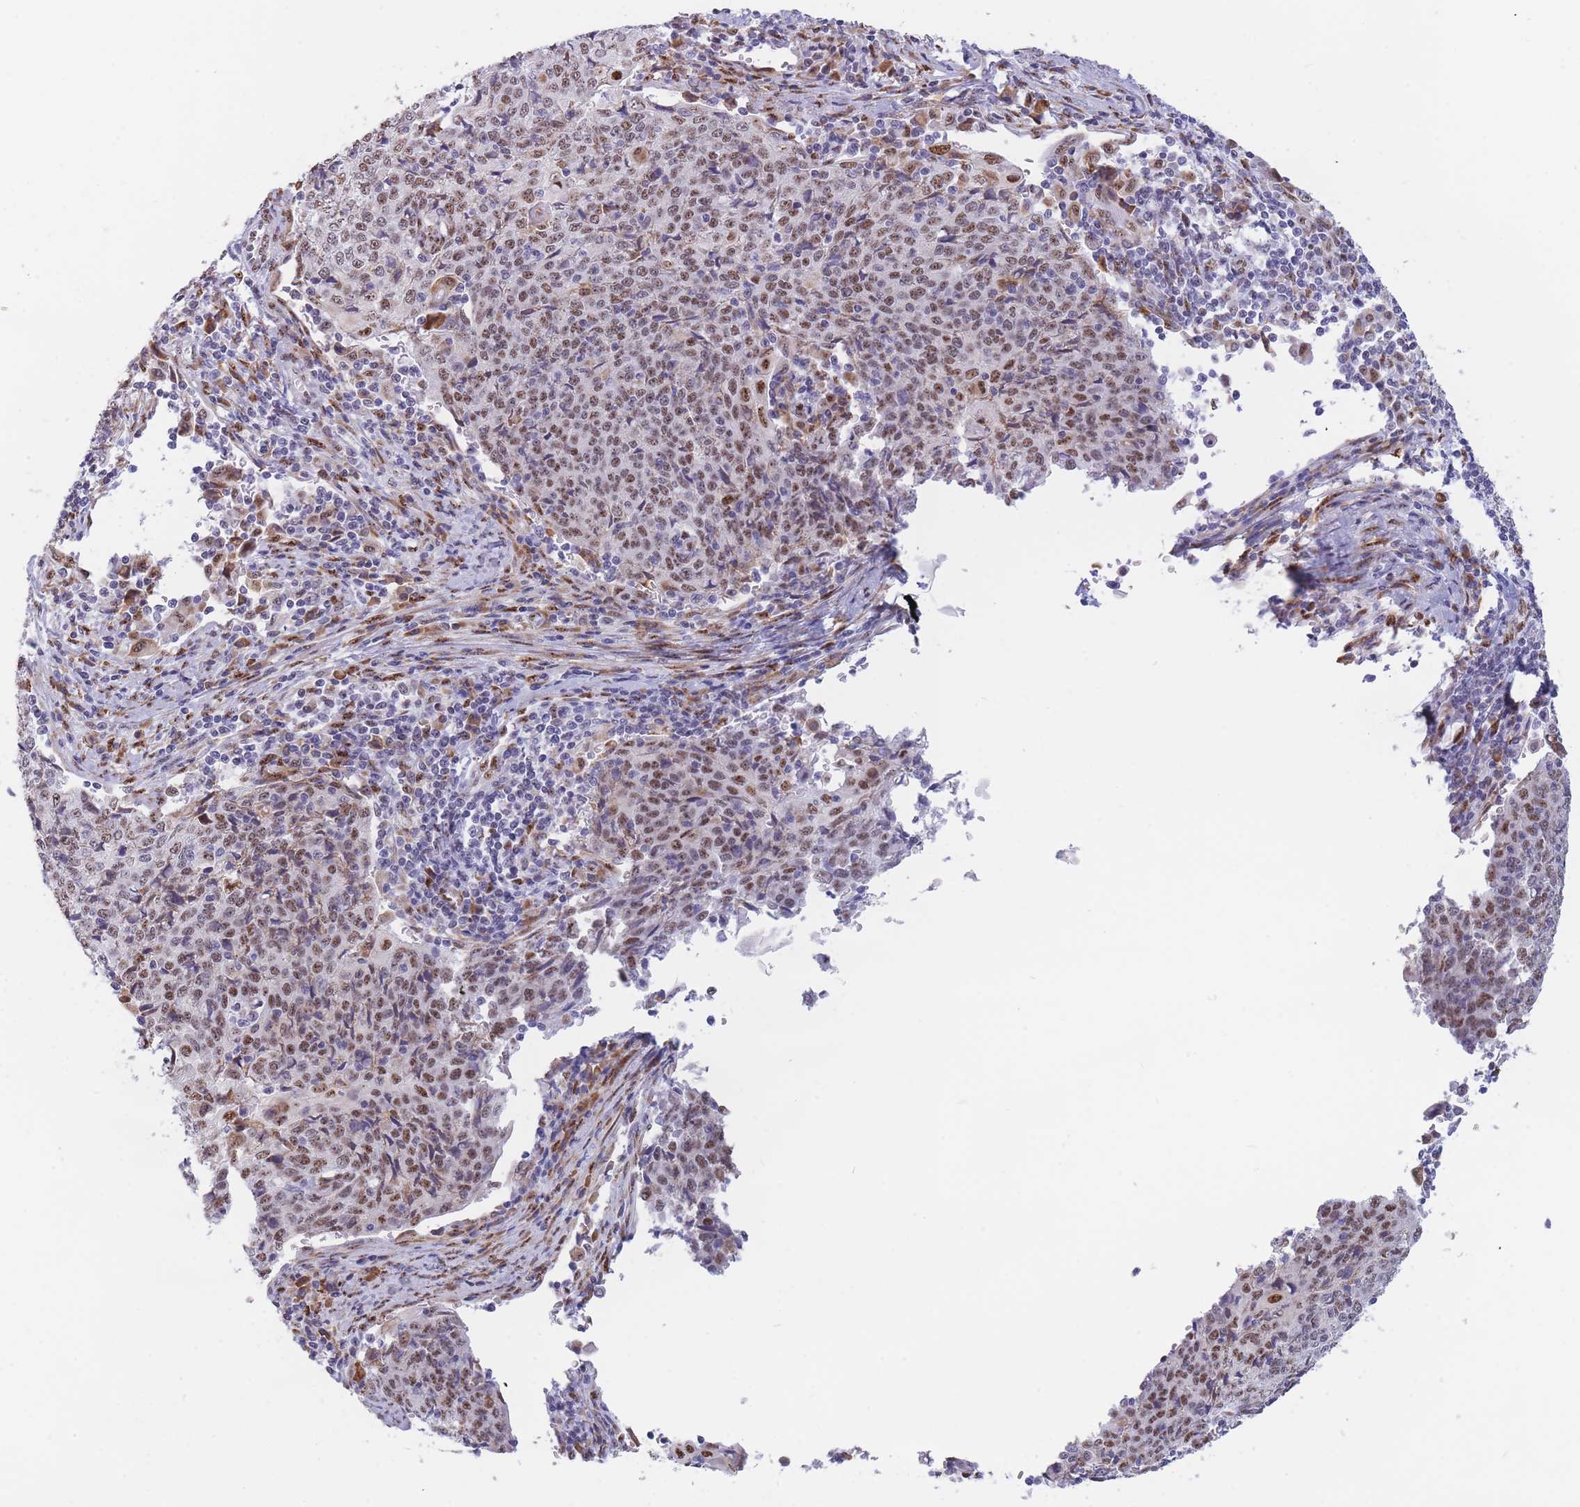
{"staining": {"intensity": "weak", "quantity": "25%-75%", "location": "nuclear"}, "tissue": "cervical cancer", "cell_type": "Tumor cells", "image_type": "cancer", "snomed": [{"axis": "morphology", "description": "Squamous cell carcinoma, NOS"}, {"axis": "topography", "description": "Cervix"}], "caption": "Immunohistochemical staining of squamous cell carcinoma (cervical) demonstrates weak nuclear protein staining in about 25%-75% of tumor cells.", "gene": "FAM153A", "patient": {"sex": "female", "age": 48}}